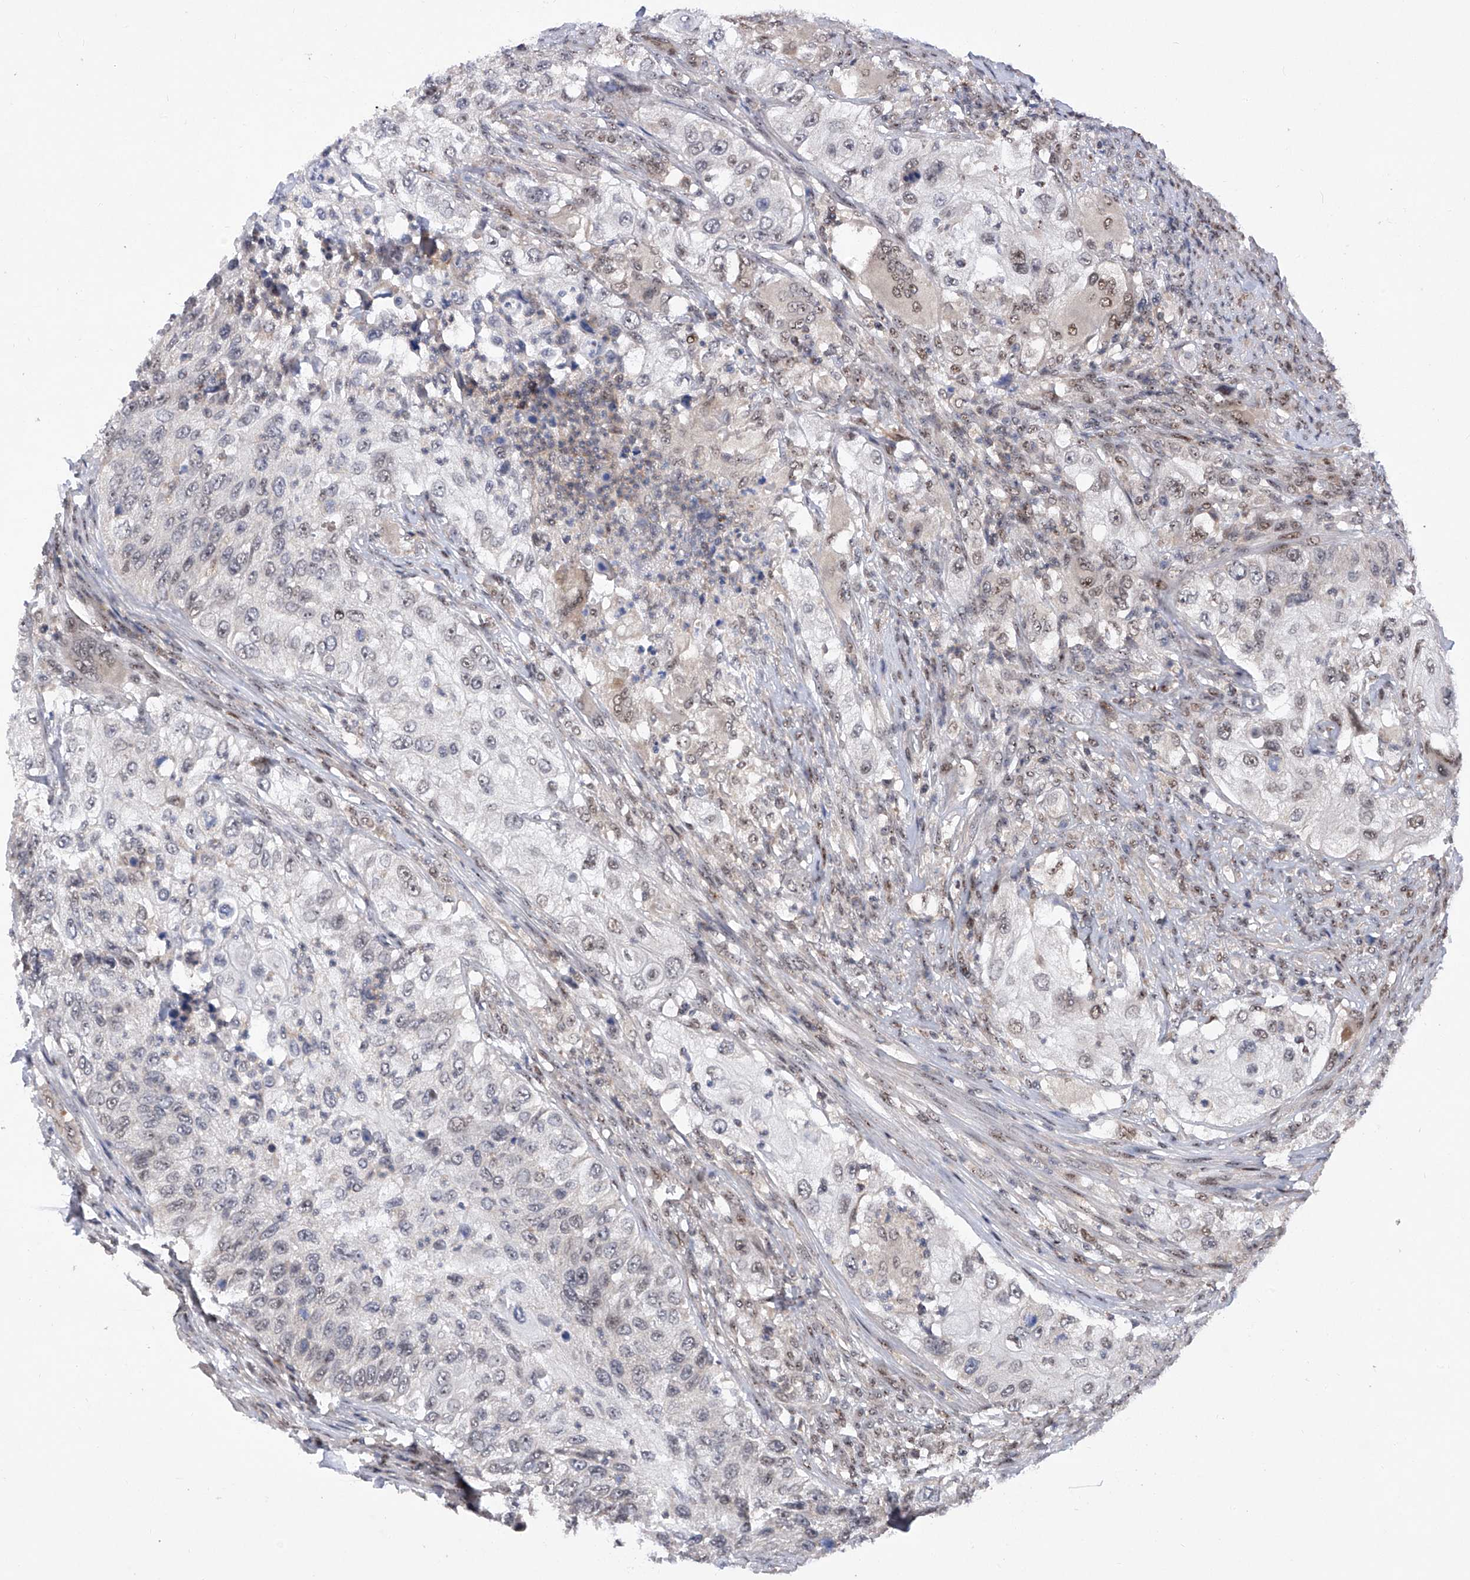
{"staining": {"intensity": "weak", "quantity": "<25%", "location": "nuclear"}, "tissue": "urothelial cancer", "cell_type": "Tumor cells", "image_type": "cancer", "snomed": [{"axis": "morphology", "description": "Urothelial carcinoma, High grade"}, {"axis": "topography", "description": "Urinary bladder"}], "caption": "This is an immunohistochemistry histopathology image of urothelial carcinoma (high-grade). There is no expression in tumor cells.", "gene": "RAD54L", "patient": {"sex": "female", "age": 60}}